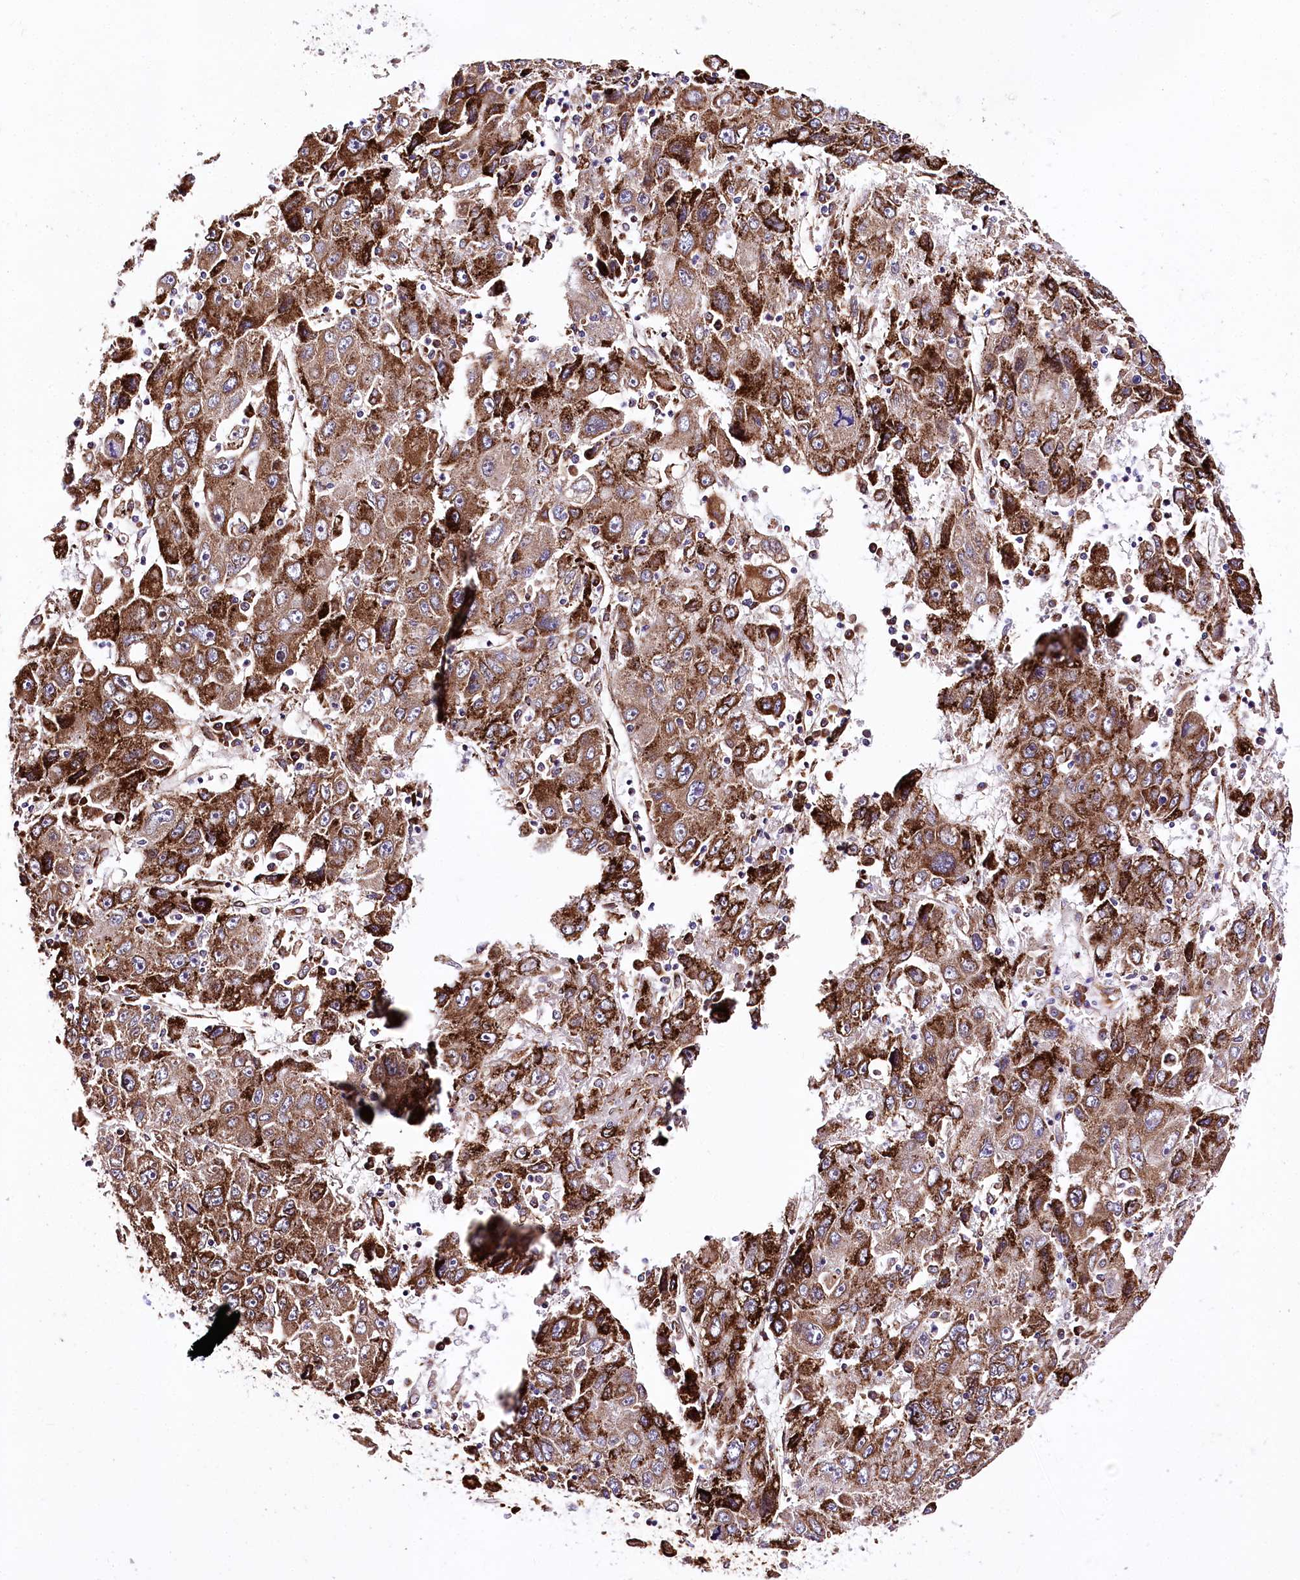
{"staining": {"intensity": "strong", "quantity": ">75%", "location": "cytoplasmic/membranous"}, "tissue": "liver cancer", "cell_type": "Tumor cells", "image_type": "cancer", "snomed": [{"axis": "morphology", "description": "Carcinoma, Hepatocellular, NOS"}, {"axis": "topography", "description": "Liver"}], "caption": "Human liver hepatocellular carcinoma stained for a protein (brown) demonstrates strong cytoplasmic/membranous positive staining in about >75% of tumor cells.", "gene": "WWC1", "patient": {"sex": "male", "age": 49}}